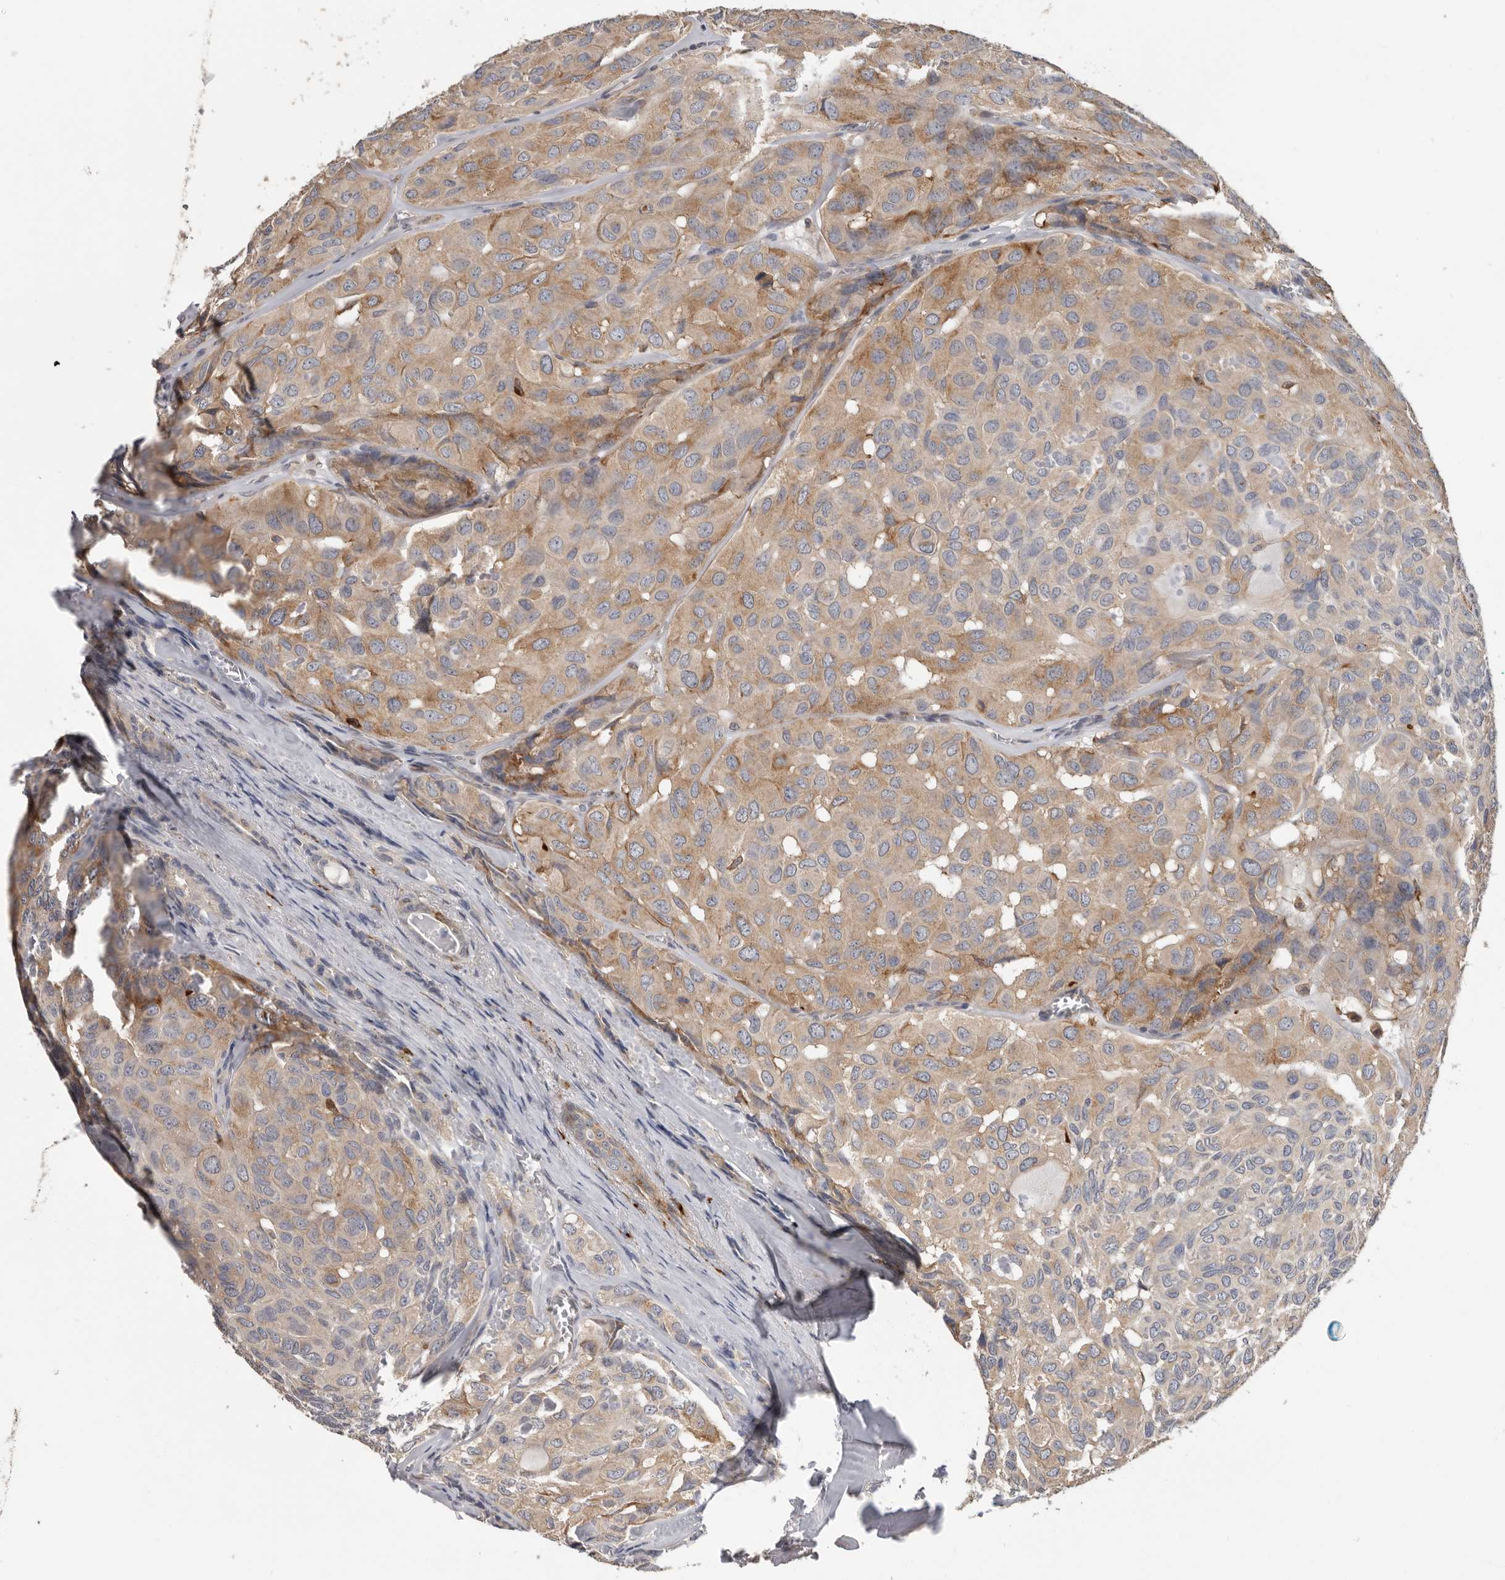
{"staining": {"intensity": "moderate", "quantity": ">75%", "location": "cytoplasmic/membranous"}, "tissue": "head and neck cancer", "cell_type": "Tumor cells", "image_type": "cancer", "snomed": [{"axis": "morphology", "description": "Adenocarcinoma, NOS"}, {"axis": "topography", "description": "Salivary gland, NOS"}, {"axis": "topography", "description": "Head-Neck"}], "caption": "High-power microscopy captured an IHC image of head and neck cancer (adenocarcinoma), revealing moderate cytoplasmic/membranous expression in approximately >75% of tumor cells.", "gene": "TFRC", "patient": {"sex": "female", "age": 76}}